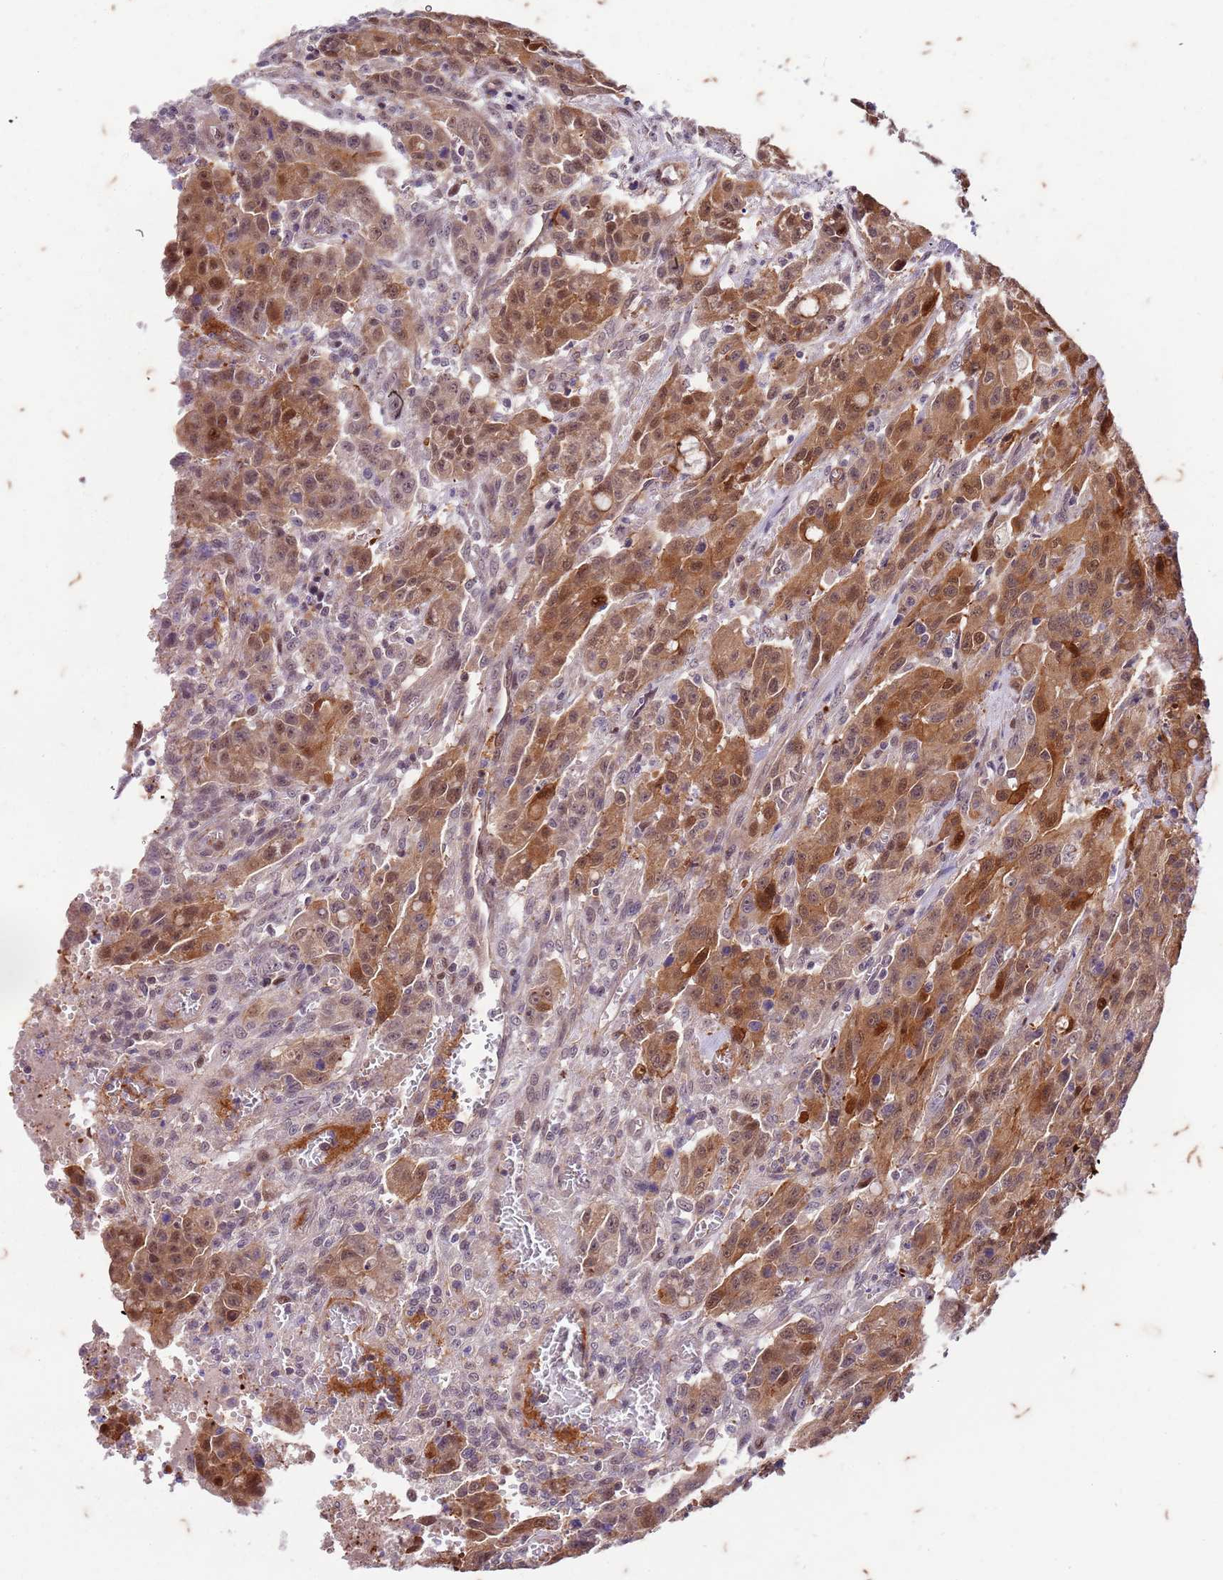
{"staining": {"intensity": "moderate", "quantity": ">75%", "location": "cytoplasmic/membranous,nuclear"}, "tissue": "colorectal cancer", "cell_type": "Tumor cells", "image_type": "cancer", "snomed": [{"axis": "morphology", "description": "Adenocarcinoma, NOS"}, {"axis": "topography", "description": "Colon"}], "caption": "Immunohistochemistry (DAB) staining of human colorectal cancer exhibits moderate cytoplasmic/membranous and nuclear protein positivity in about >75% of tumor cells.", "gene": "RAPGEF3", "patient": {"sex": "male", "age": 62}}